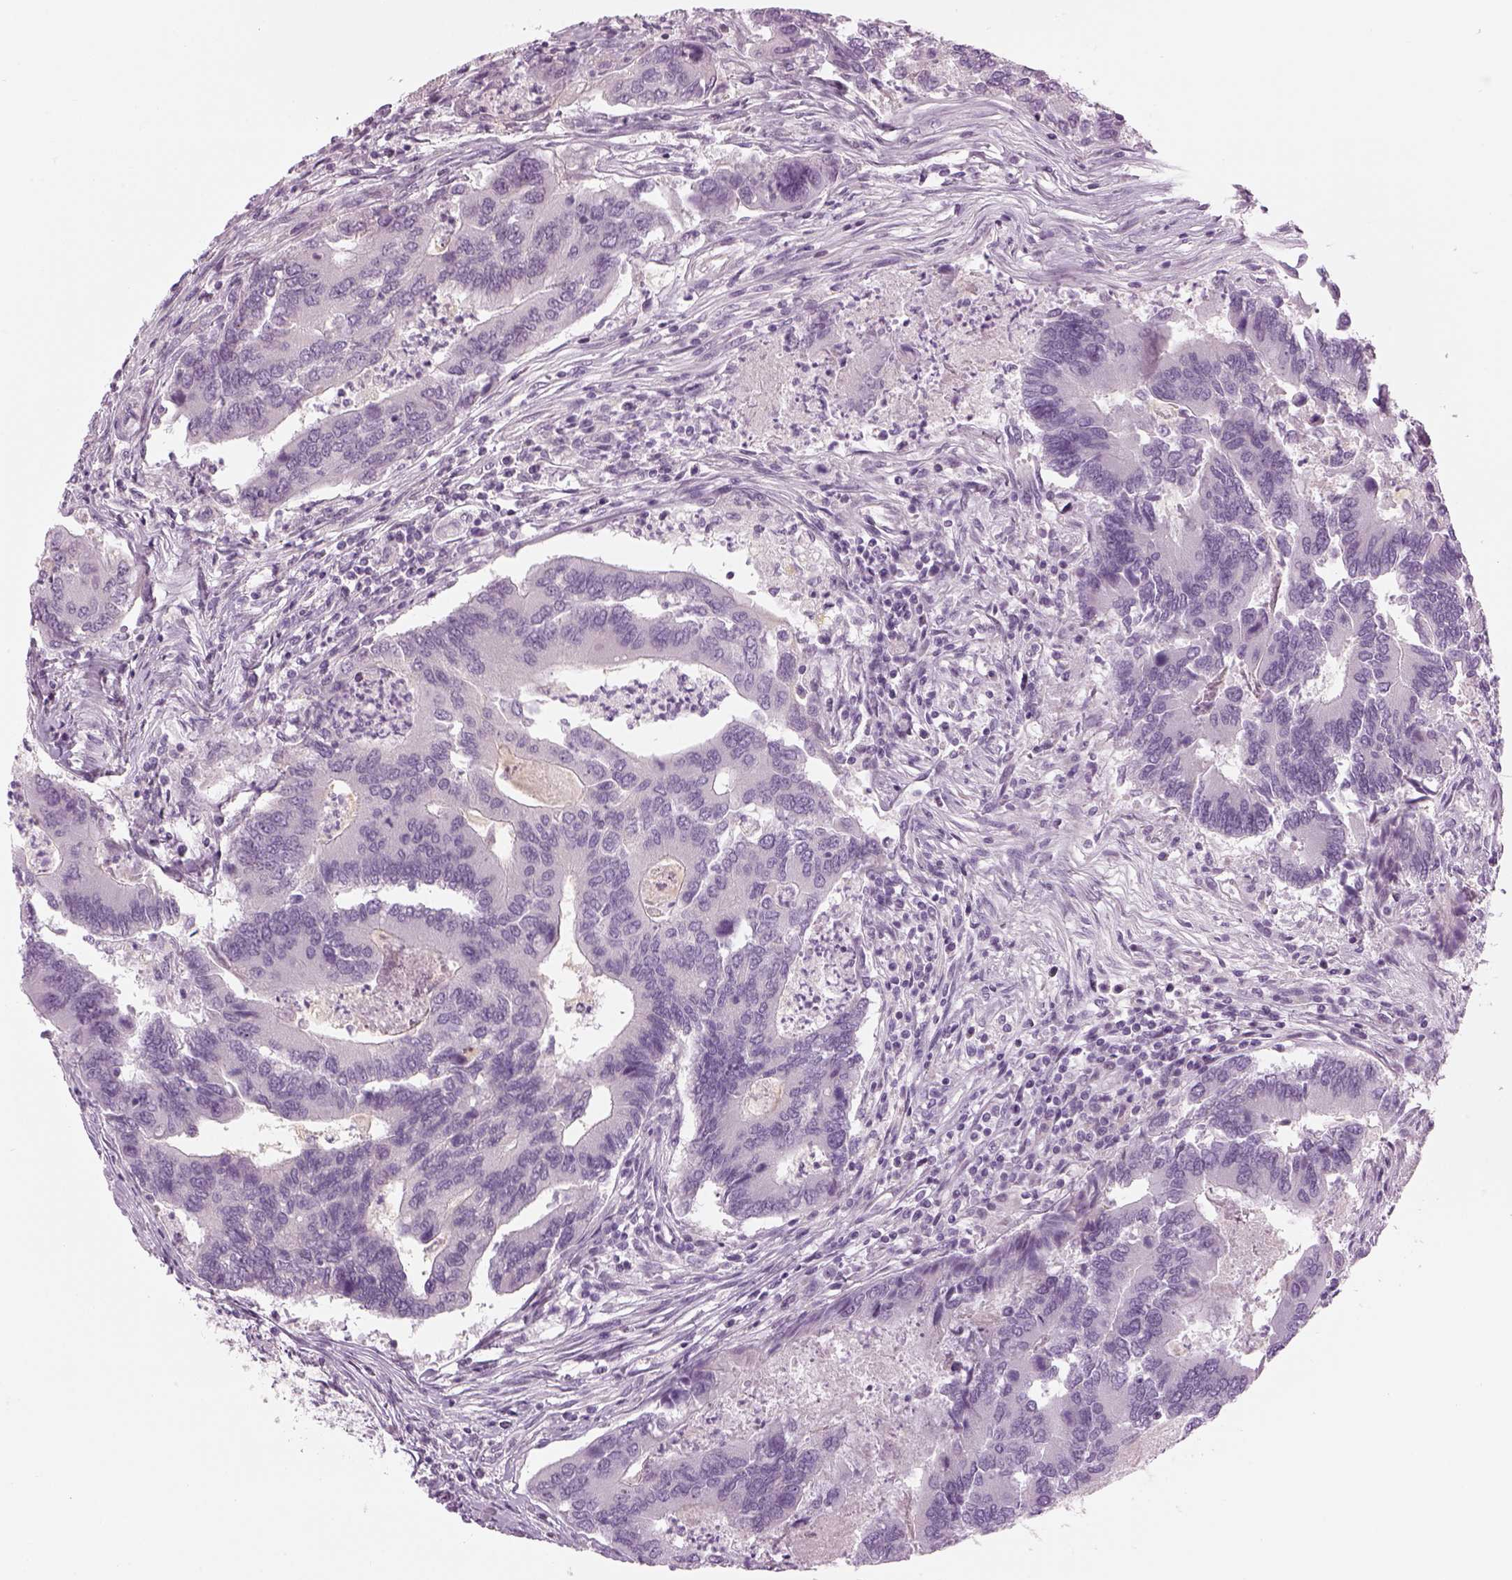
{"staining": {"intensity": "negative", "quantity": "none", "location": "none"}, "tissue": "colorectal cancer", "cell_type": "Tumor cells", "image_type": "cancer", "snomed": [{"axis": "morphology", "description": "Adenocarcinoma, NOS"}, {"axis": "topography", "description": "Colon"}], "caption": "A high-resolution histopathology image shows IHC staining of adenocarcinoma (colorectal), which demonstrates no significant positivity in tumor cells. The staining is performed using DAB (3,3'-diaminobenzidine) brown chromogen with nuclei counter-stained in using hematoxylin.", "gene": "LRRIQ3", "patient": {"sex": "female", "age": 67}}